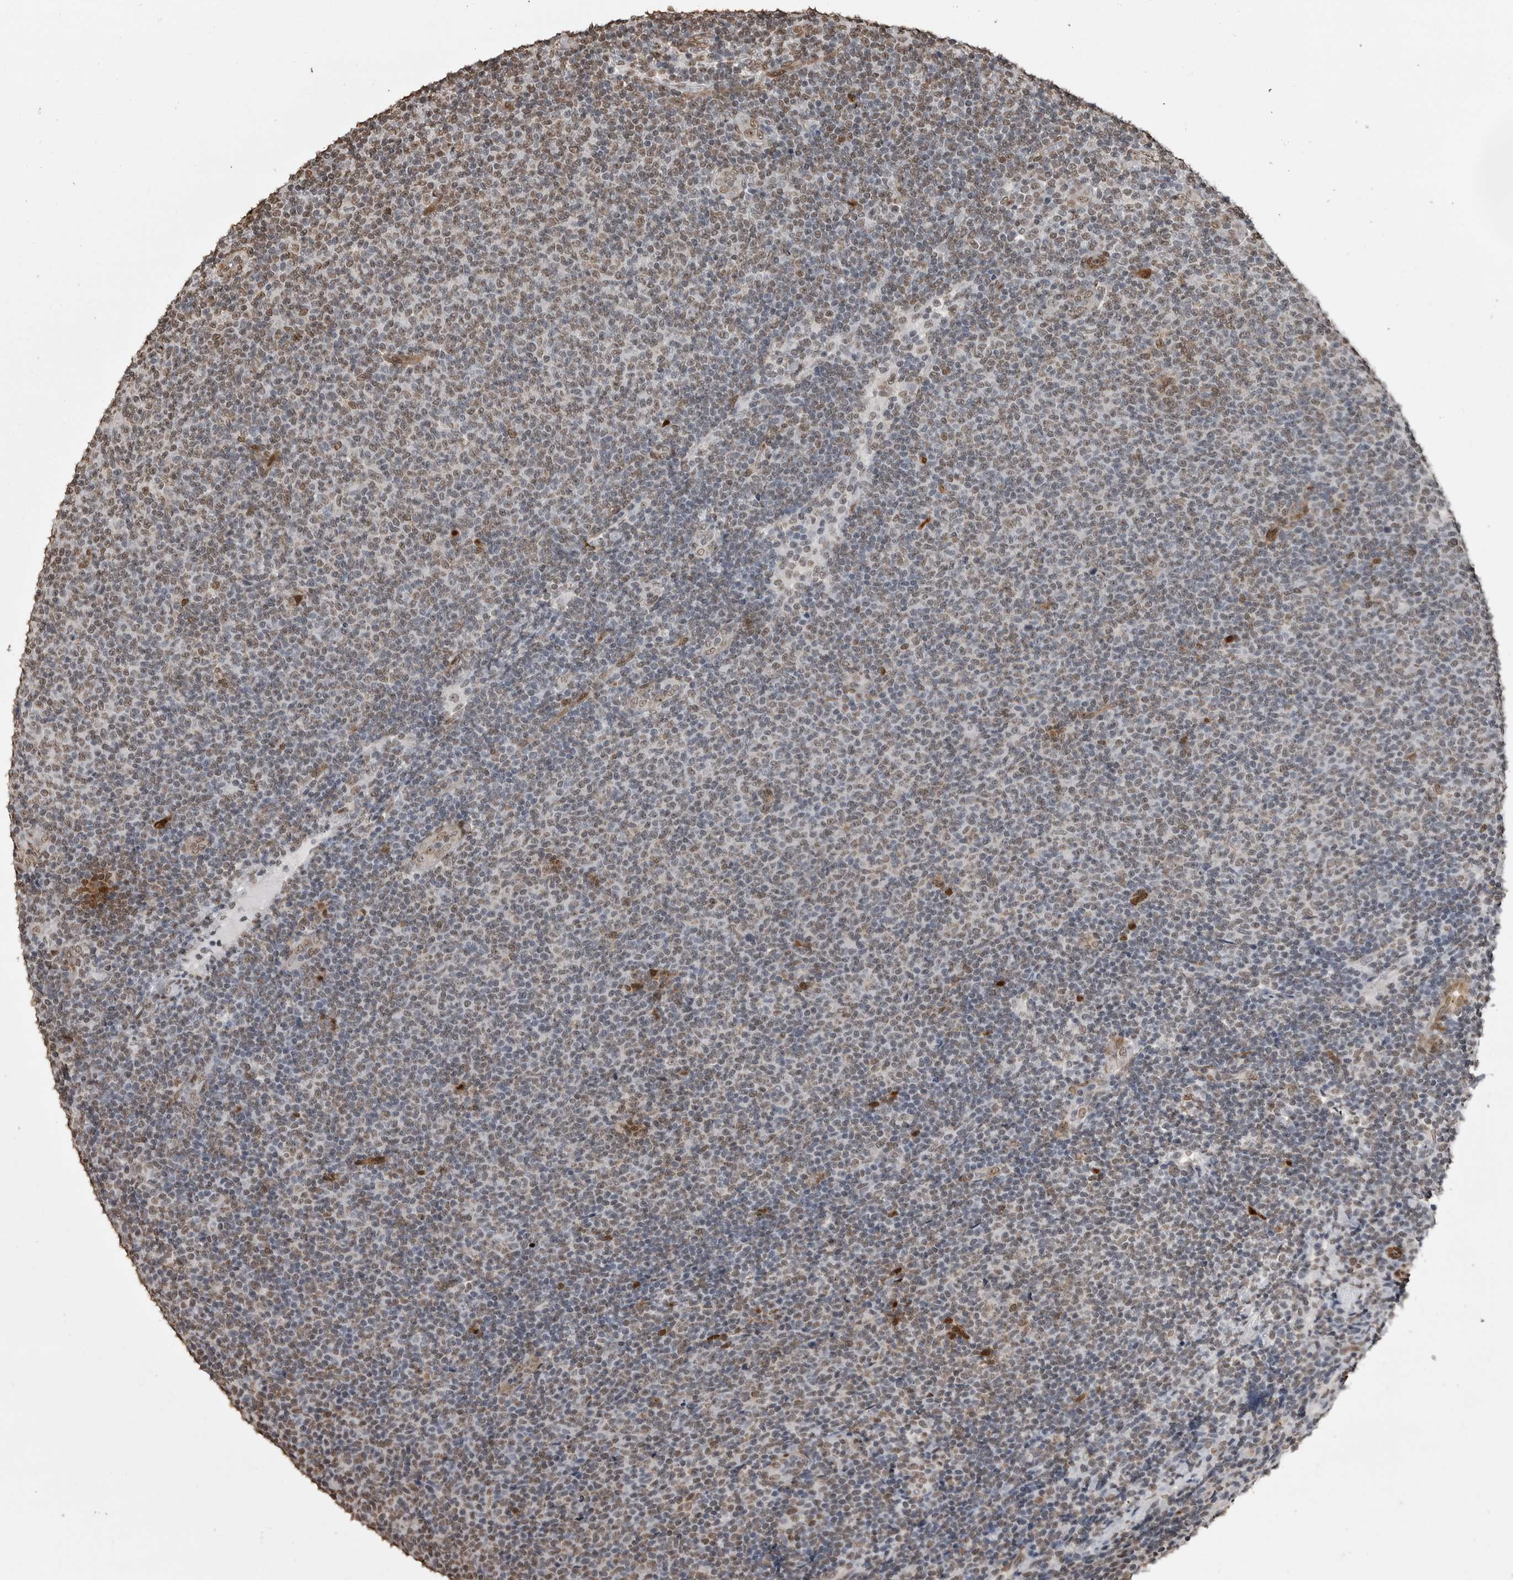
{"staining": {"intensity": "weak", "quantity": "25%-75%", "location": "nuclear"}, "tissue": "lymphoma", "cell_type": "Tumor cells", "image_type": "cancer", "snomed": [{"axis": "morphology", "description": "Malignant lymphoma, non-Hodgkin's type, Low grade"}, {"axis": "topography", "description": "Lymph node"}], "caption": "Weak nuclear positivity for a protein is seen in approximately 25%-75% of tumor cells of malignant lymphoma, non-Hodgkin's type (low-grade) using immunohistochemistry.", "gene": "SMAD2", "patient": {"sex": "male", "age": 66}}